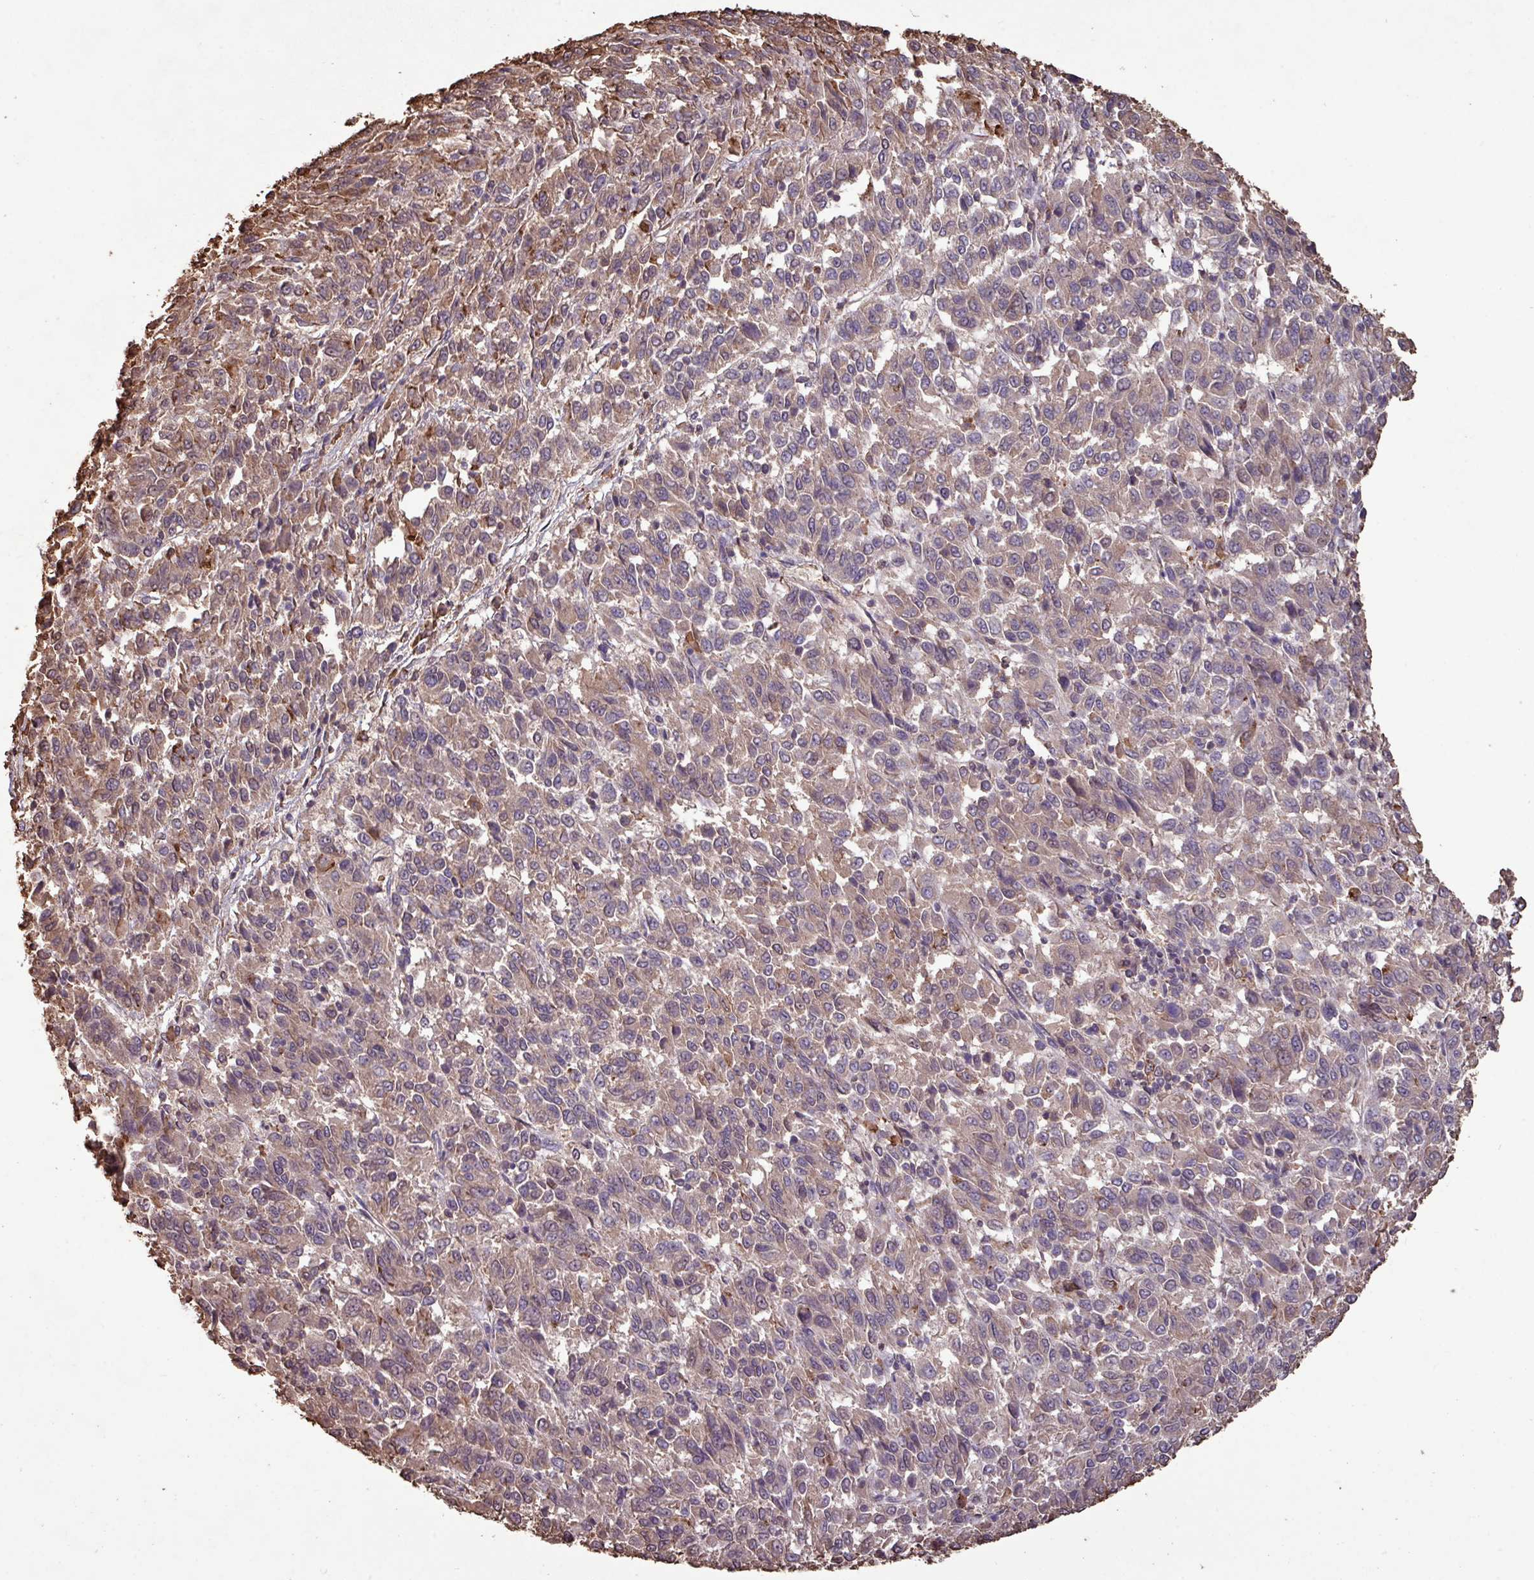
{"staining": {"intensity": "weak", "quantity": ">75%", "location": "cytoplasmic/membranous"}, "tissue": "melanoma", "cell_type": "Tumor cells", "image_type": "cancer", "snomed": [{"axis": "morphology", "description": "Malignant melanoma, Metastatic site"}, {"axis": "topography", "description": "Lung"}], "caption": "This is an image of immunohistochemistry staining of malignant melanoma (metastatic site), which shows weak expression in the cytoplasmic/membranous of tumor cells.", "gene": "CAMK2B", "patient": {"sex": "male", "age": 64}}